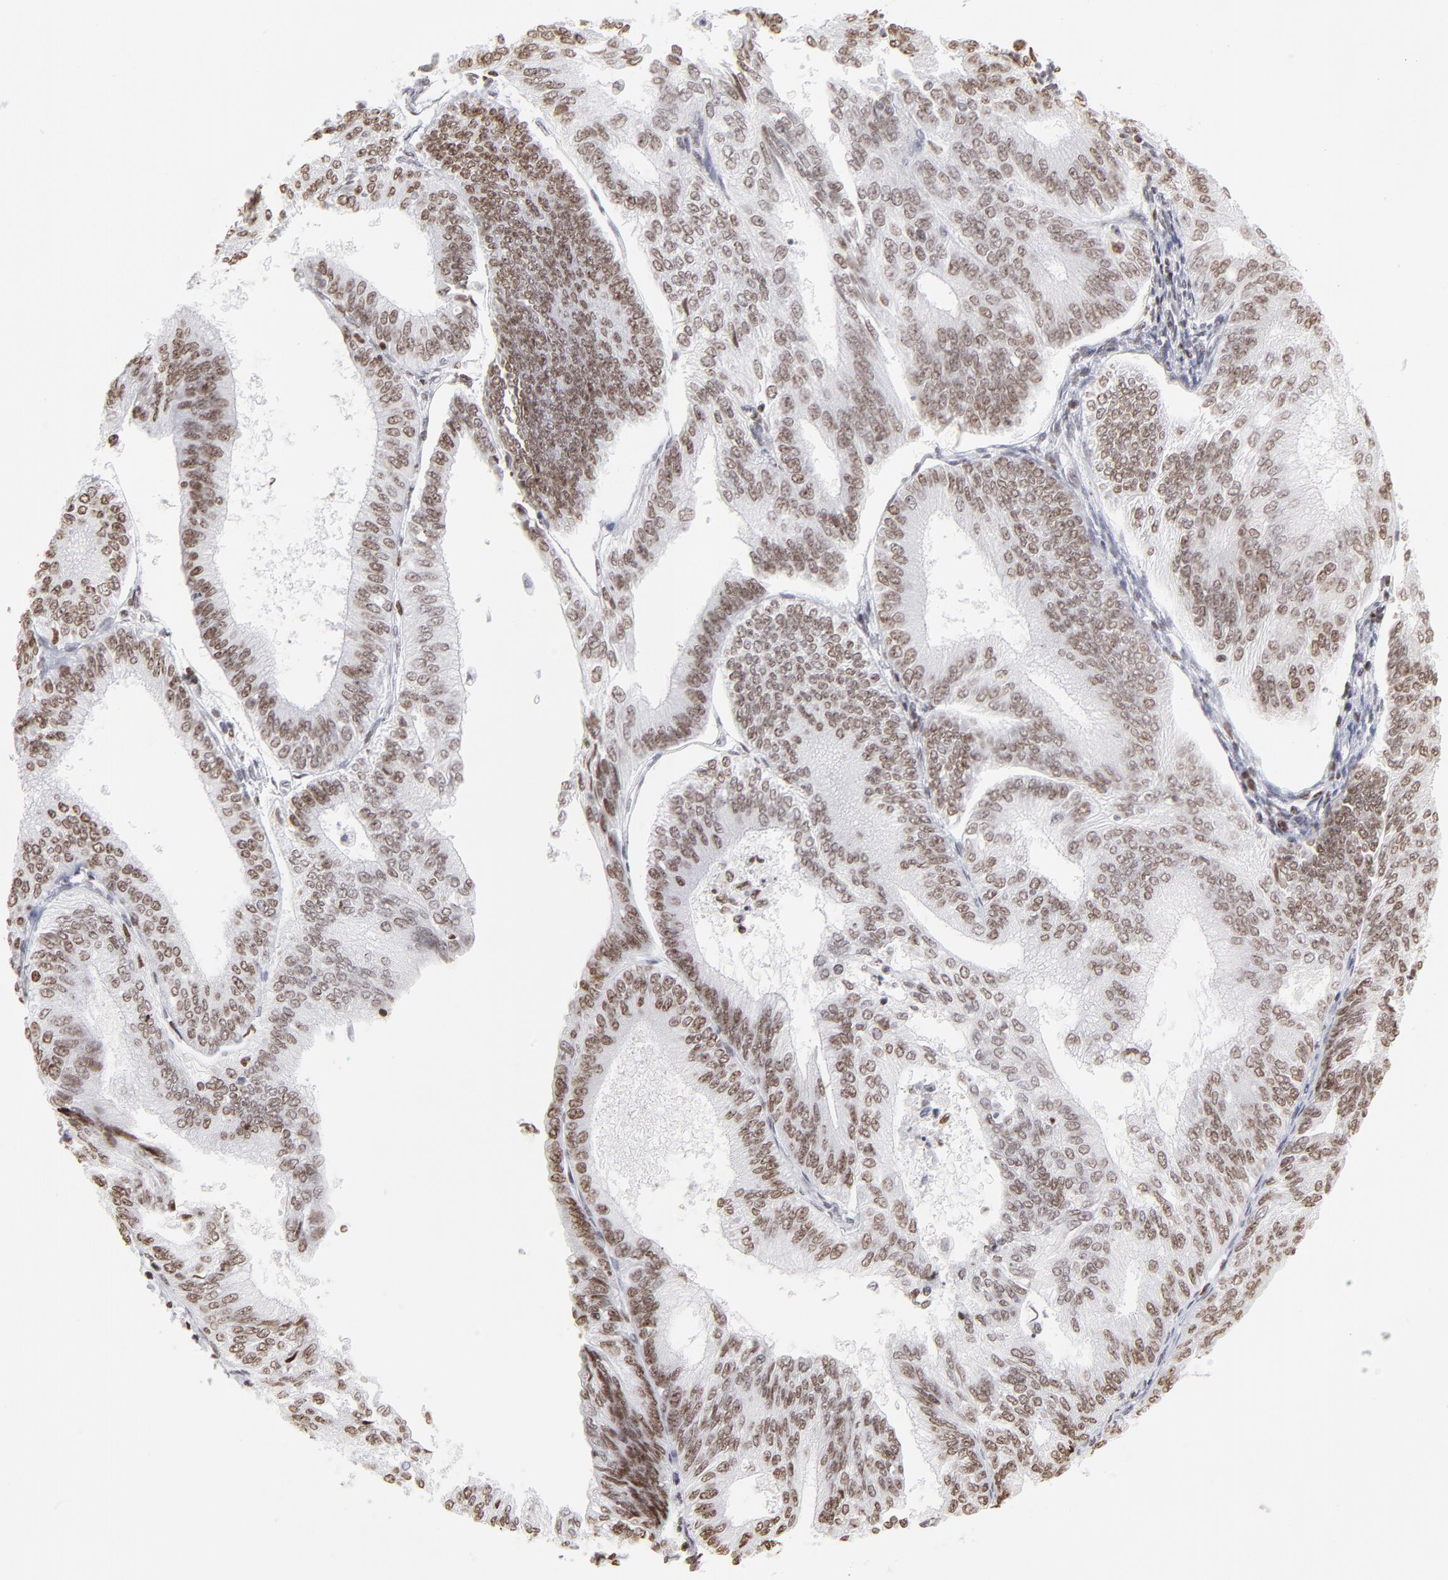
{"staining": {"intensity": "moderate", "quantity": ">75%", "location": "nuclear"}, "tissue": "endometrial cancer", "cell_type": "Tumor cells", "image_type": "cancer", "snomed": [{"axis": "morphology", "description": "Adenocarcinoma, NOS"}, {"axis": "topography", "description": "Endometrium"}], "caption": "An image showing moderate nuclear positivity in approximately >75% of tumor cells in endometrial cancer, as visualized by brown immunohistochemical staining.", "gene": "PARP1", "patient": {"sex": "female", "age": 55}}